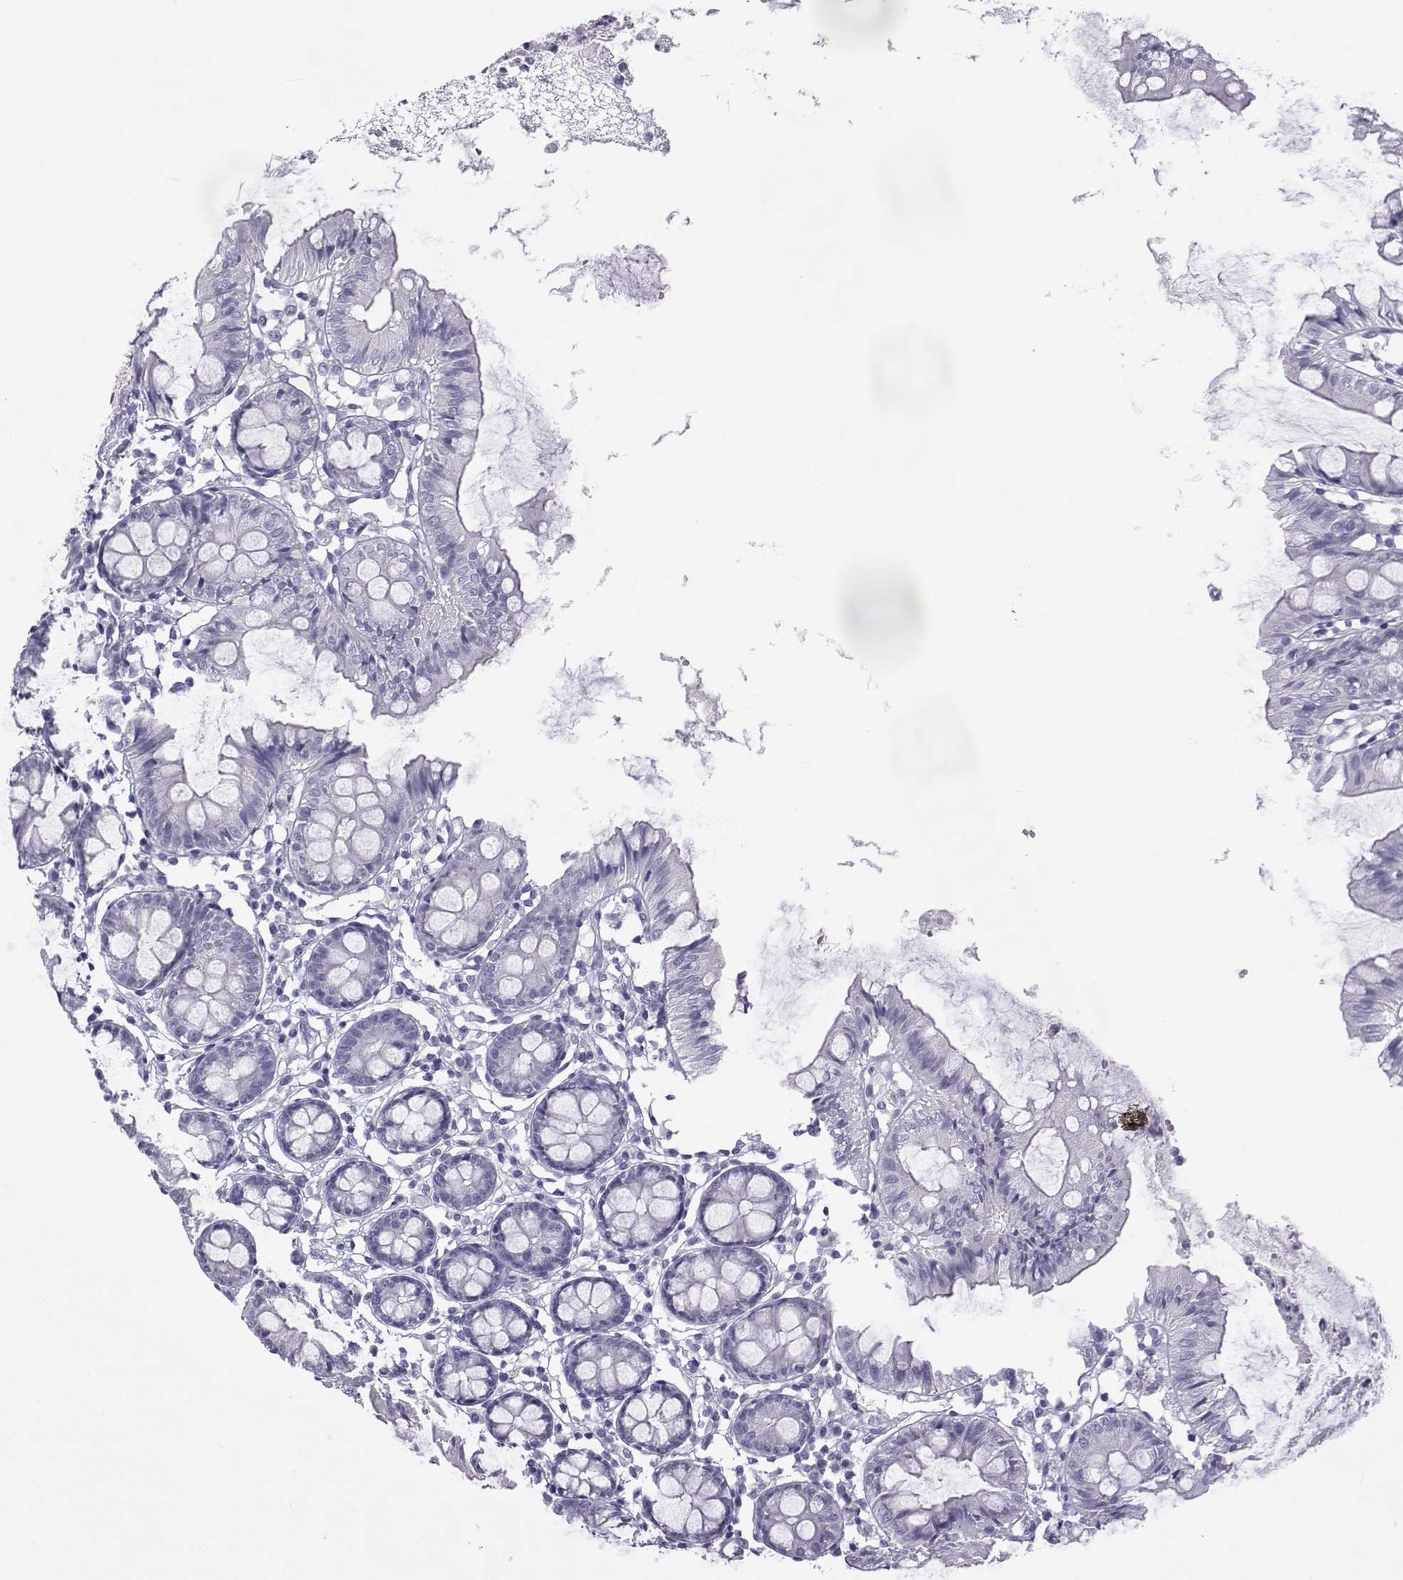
{"staining": {"intensity": "negative", "quantity": "none", "location": "none"}, "tissue": "colon", "cell_type": "Endothelial cells", "image_type": "normal", "snomed": [{"axis": "morphology", "description": "Normal tissue, NOS"}, {"axis": "topography", "description": "Colon"}], "caption": "IHC of normal colon demonstrates no staining in endothelial cells. The staining was performed using DAB (3,3'-diaminobenzidine) to visualize the protein expression in brown, while the nuclei were stained in blue with hematoxylin (Magnification: 20x).", "gene": "ACTL7A", "patient": {"sex": "female", "age": 84}}